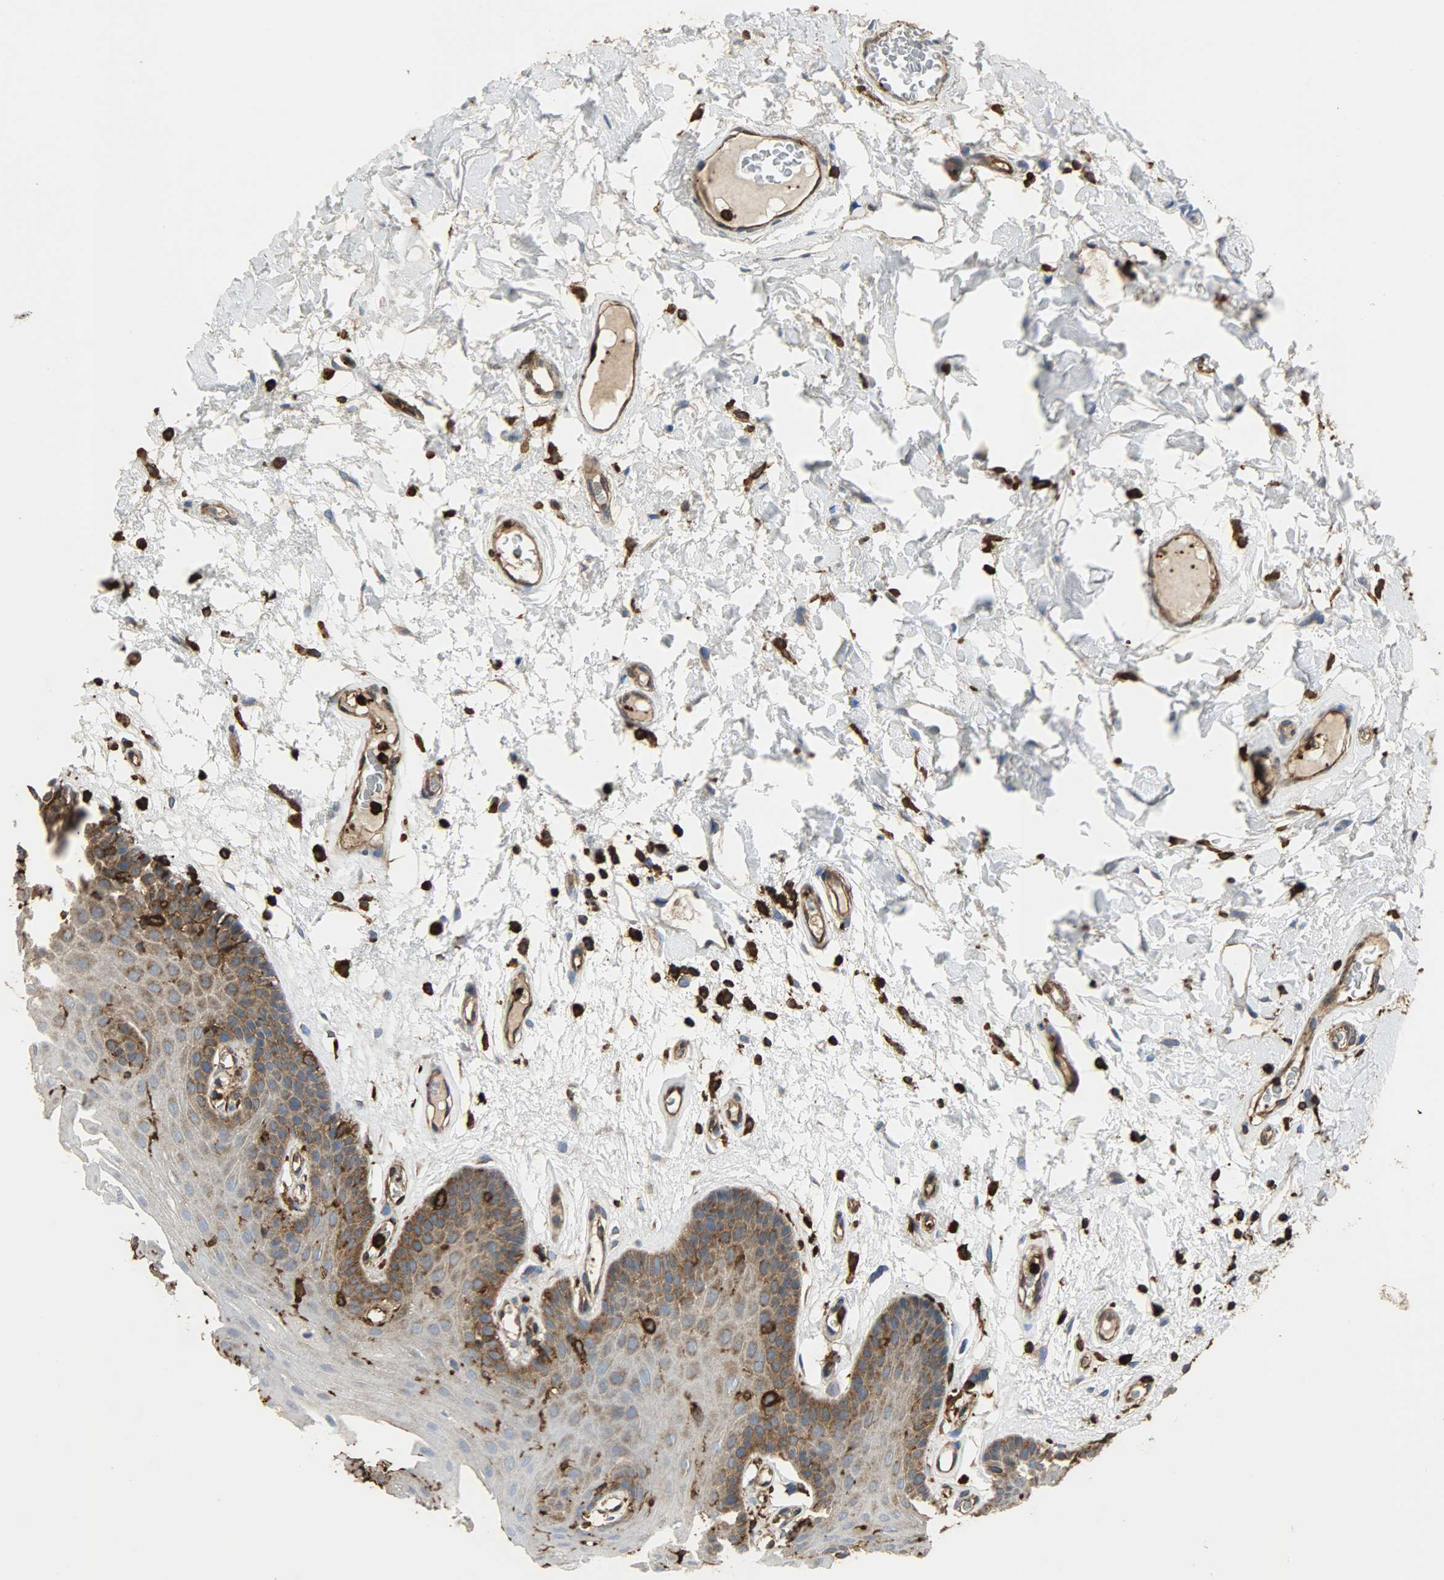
{"staining": {"intensity": "strong", "quantity": ">75%", "location": "cytoplasmic/membranous"}, "tissue": "oral mucosa", "cell_type": "Squamous epithelial cells", "image_type": "normal", "snomed": [{"axis": "morphology", "description": "Normal tissue, NOS"}, {"axis": "morphology", "description": "Squamous cell carcinoma, NOS"}, {"axis": "topography", "description": "Skeletal muscle"}, {"axis": "topography", "description": "Oral tissue"}, {"axis": "topography", "description": "Head-Neck"}], "caption": "High-magnification brightfield microscopy of benign oral mucosa stained with DAB (3,3'-diaminobenzidine) (brown) and counterstained with hematoxylin (blue). squamous epithelial cells exhibit strong cytoplasmic/membranous positivity is present in approximately>75% of cells.", "gene": "VASP", "patient": {"sex": "male", "age": 71}}